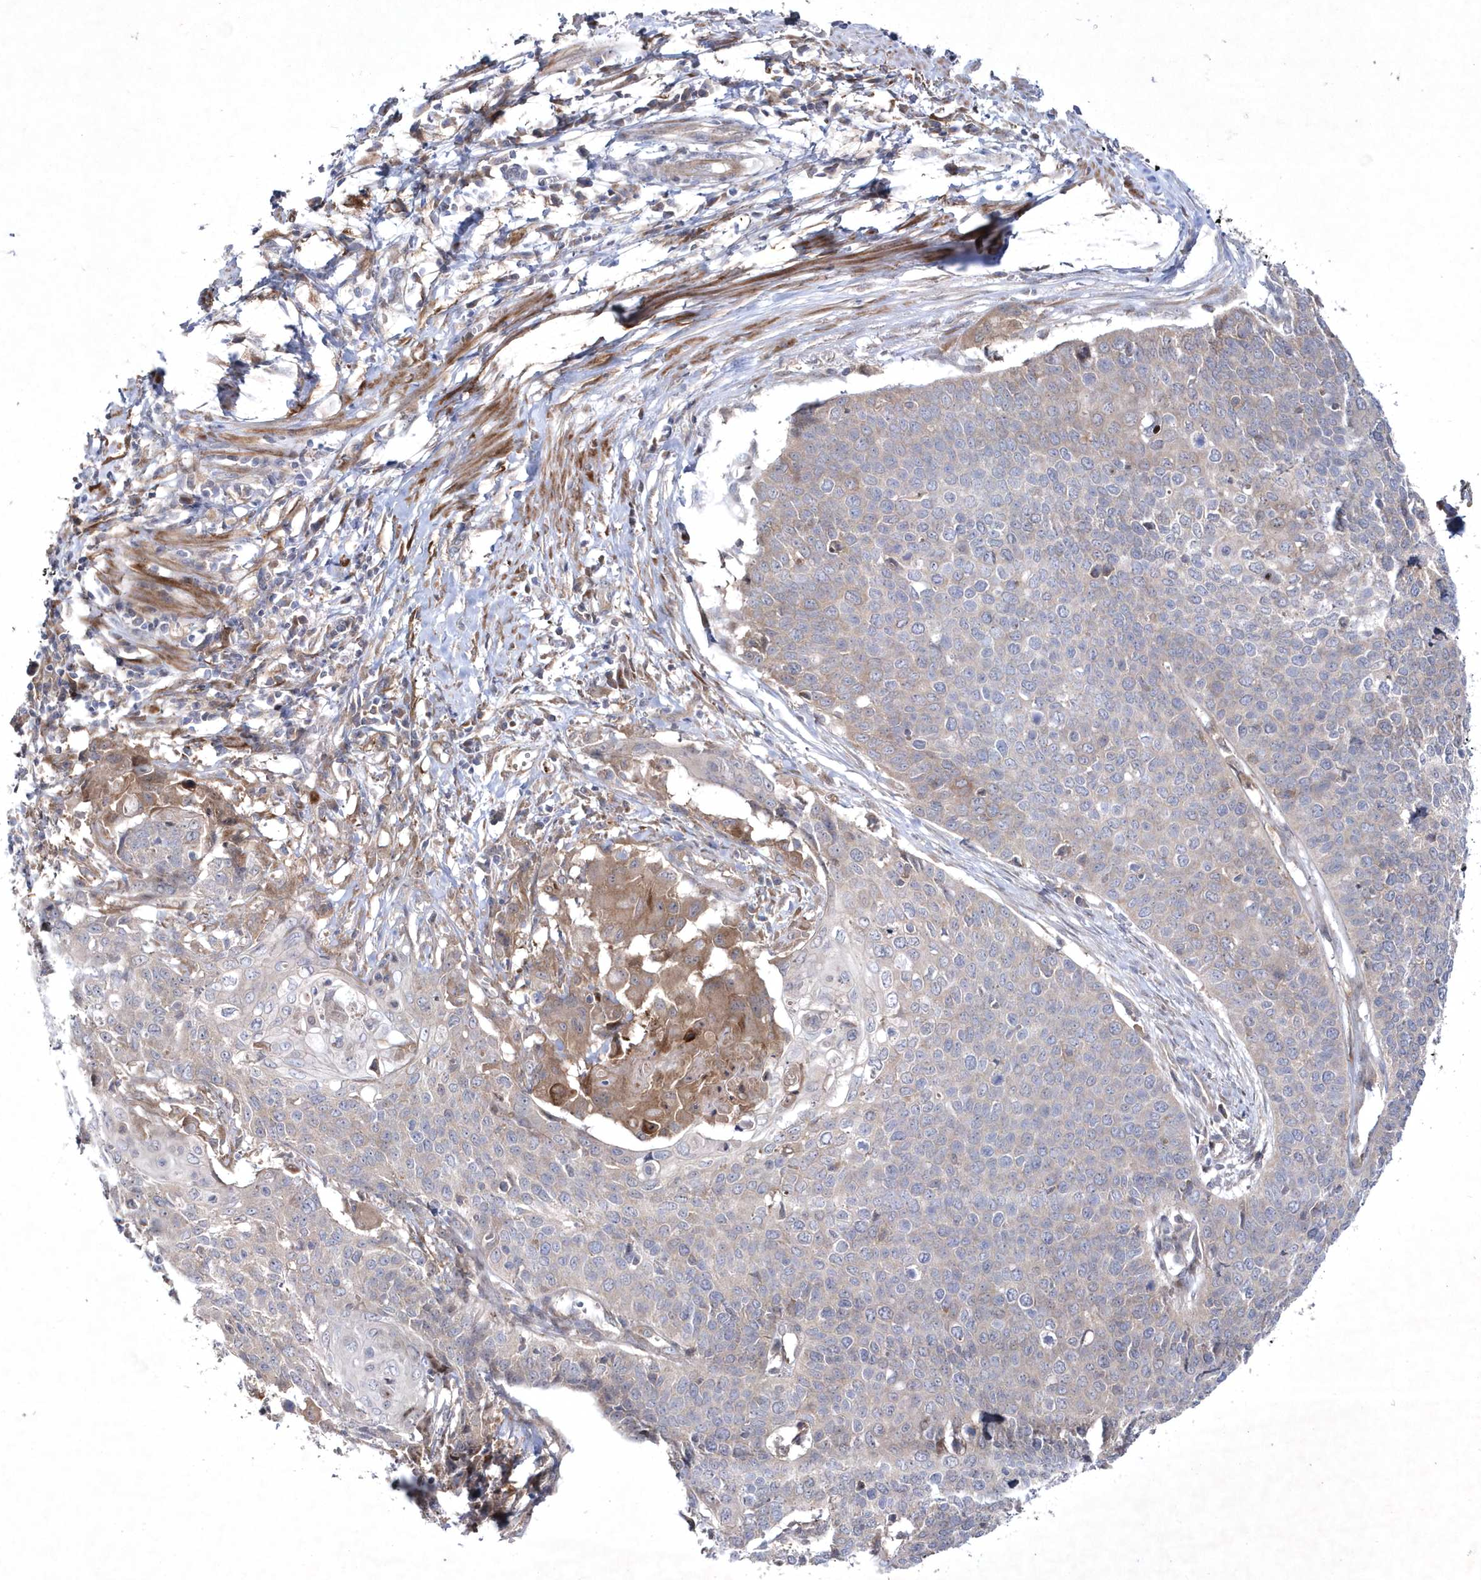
{"staining": {"intensity": "negative", "quantity": "none", "location": "none"}, "tissue": "cervical cancer", "cell_type": "Tumor cells", "image_type": "cancer", "snomed": [{"axis": "morphology", "description": "Squamous cell carcinoma, NOS"}, {"axis": "topography", "description": "Cervix"}], "caption": "High magnification brightfield microscopy of cervical cancer stained with DAB (3,3'-diaminobenzidine) (brown) and counterstained with hematoxylin (blue): tumor cells show no significant positivity.", "gene": "DSPP", "patient": {"sex": "female", "age": 39}}